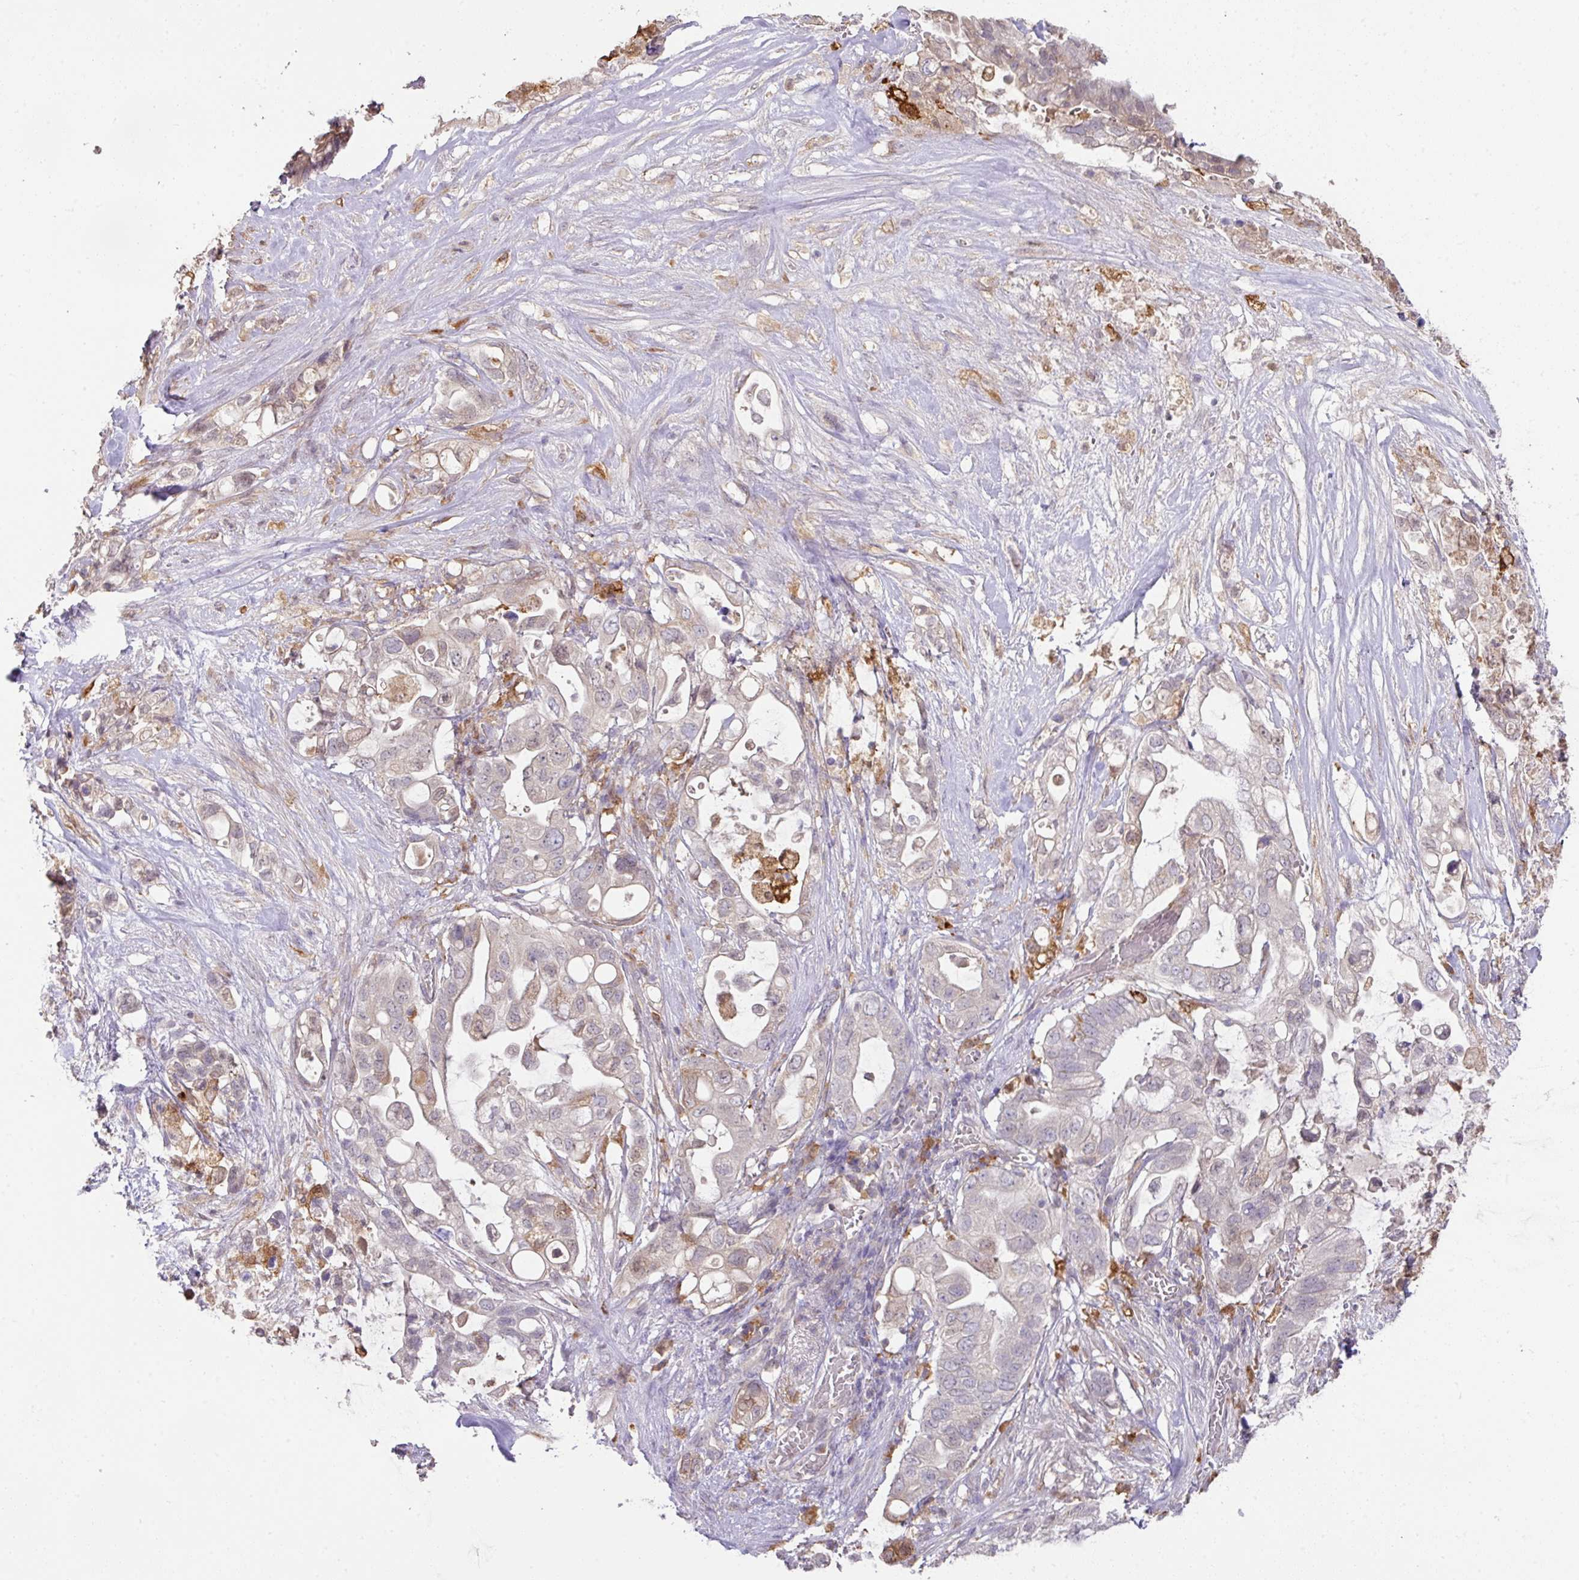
{"staining": {"intensity": "weak", "quantity": "25%-75%", "location": "cytoplasmic/membranous"}, "tissue": "pancreatic cancer", "cell_type": "Tumor cells", "image_type": "cancer", "snomed": [{"axis": "morphology", "description": "Adenocarcinoma, NOS"}, {"axis": "topography", "description": "Pancreas"}], "caption": "Immunohistochemistry (DAB (3,3'-diaminobenzidine)) staining of adenocarcinoma (pancreatic) shows weak cytoplasmic/membranous protein expression in about 25%-75% of tumor cells.", "gene": "GCNT7", "patient": {"sex": "female", "age": 72}}